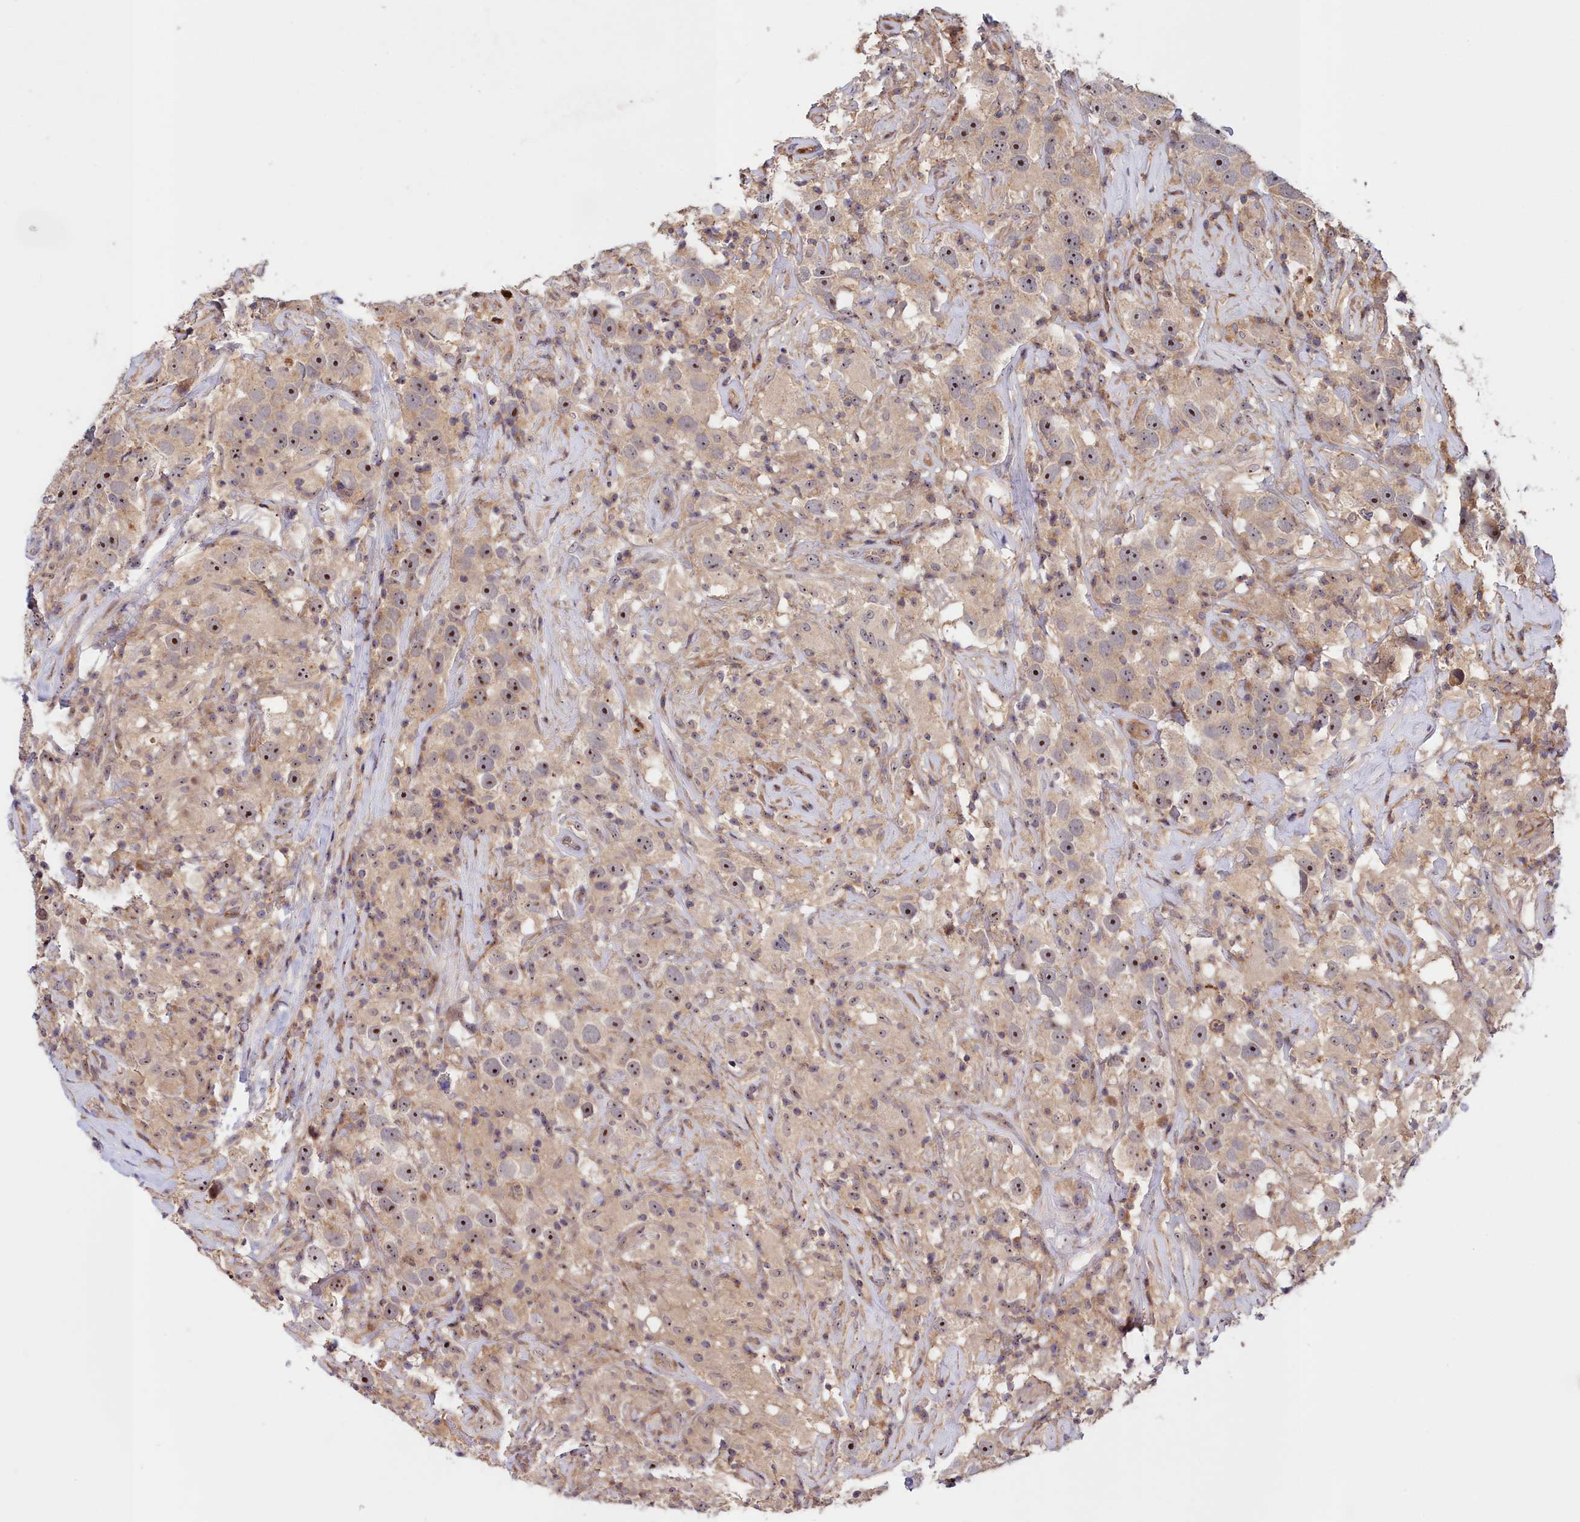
{"staining": {"intensity": "moderate", "quantity": ">75%", "location": "cytoplasmic/membranous,nuclear"}, "tissue": "testis cancer", "cell_type": "Tumor cells", "image_type": "cancer", "snomed": [{"axis": "morphology", "description": "Seminoma, NOS"}, {"axis": "topography", "description": "Testis"}], "caption": "Immunohistochemistry photomicrograph of neoplastic tissue: testis cancer stained using immunohistochemistry (IHC) reveals medium levels of moderate protein expression localized specifically in the cytoplasmic/membranous and nuclear of tumor cells, appearing as a cytoplasmic/membranous and nuclear brown color.", "gene": "NEURL4", "patient": {"sex": "male", "age": 49}}